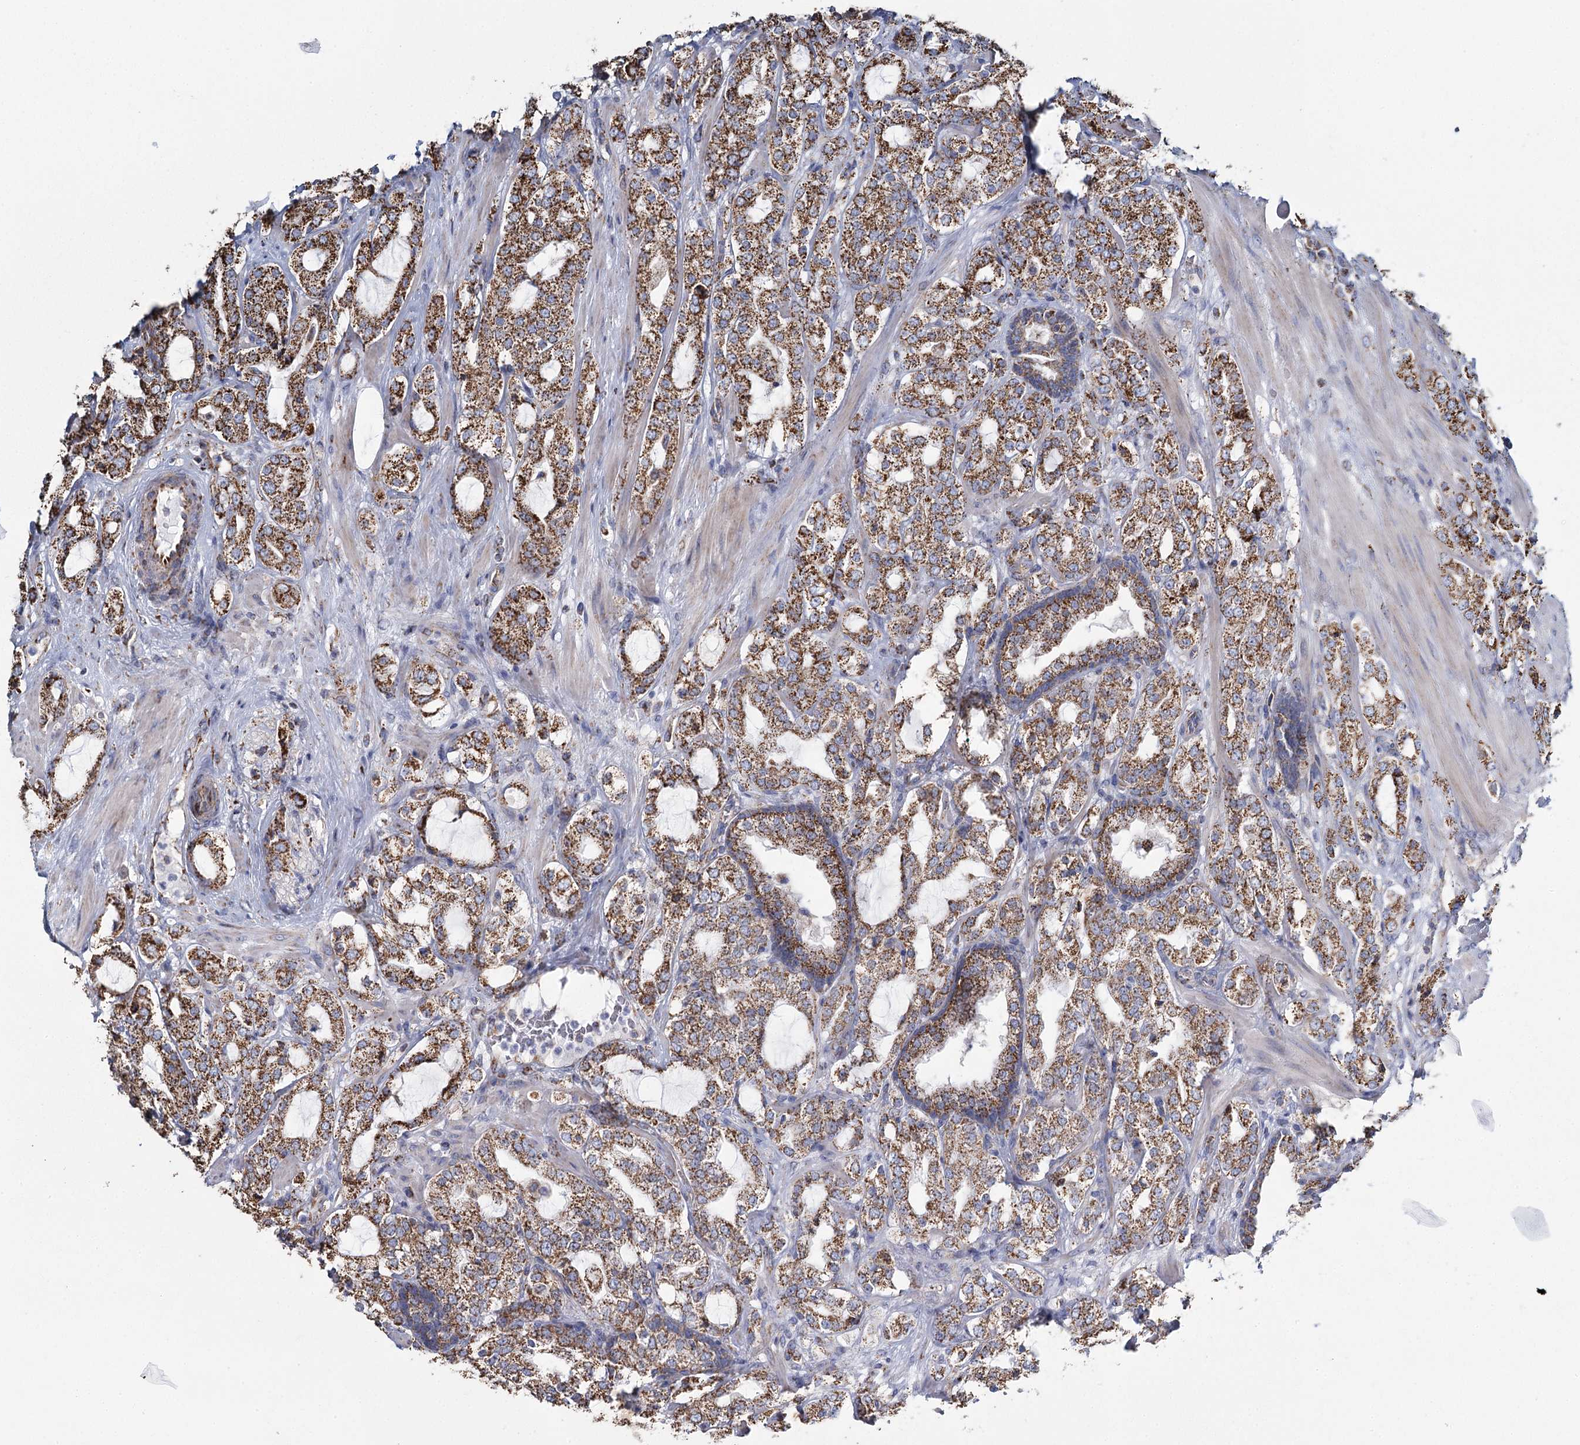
{"staining": {"intensity": "strong", "quantity": ">75%", "location": "cytoplasmic/membranous"}, "tissue": "prostate cancer", "cell_type": "Tumor cells", "image_type": "cancer", "snomed": [{"axis": "morphology", "description": "Adenocarcinoma, High grade"}, {"axis": "topography", "description": "Prostate"}], "caption": "Immunohistochemistry of human adenocarcinoma (high-grade) (prostate) reveals high levels of strong cytoplasmic/membranous expression in approximately >75% of tumor cells. The protein is shown in brown color, while the nuclei are stained blue.", "gene": "MRPL44", "patient": {"sex": "male", "age": 64}}